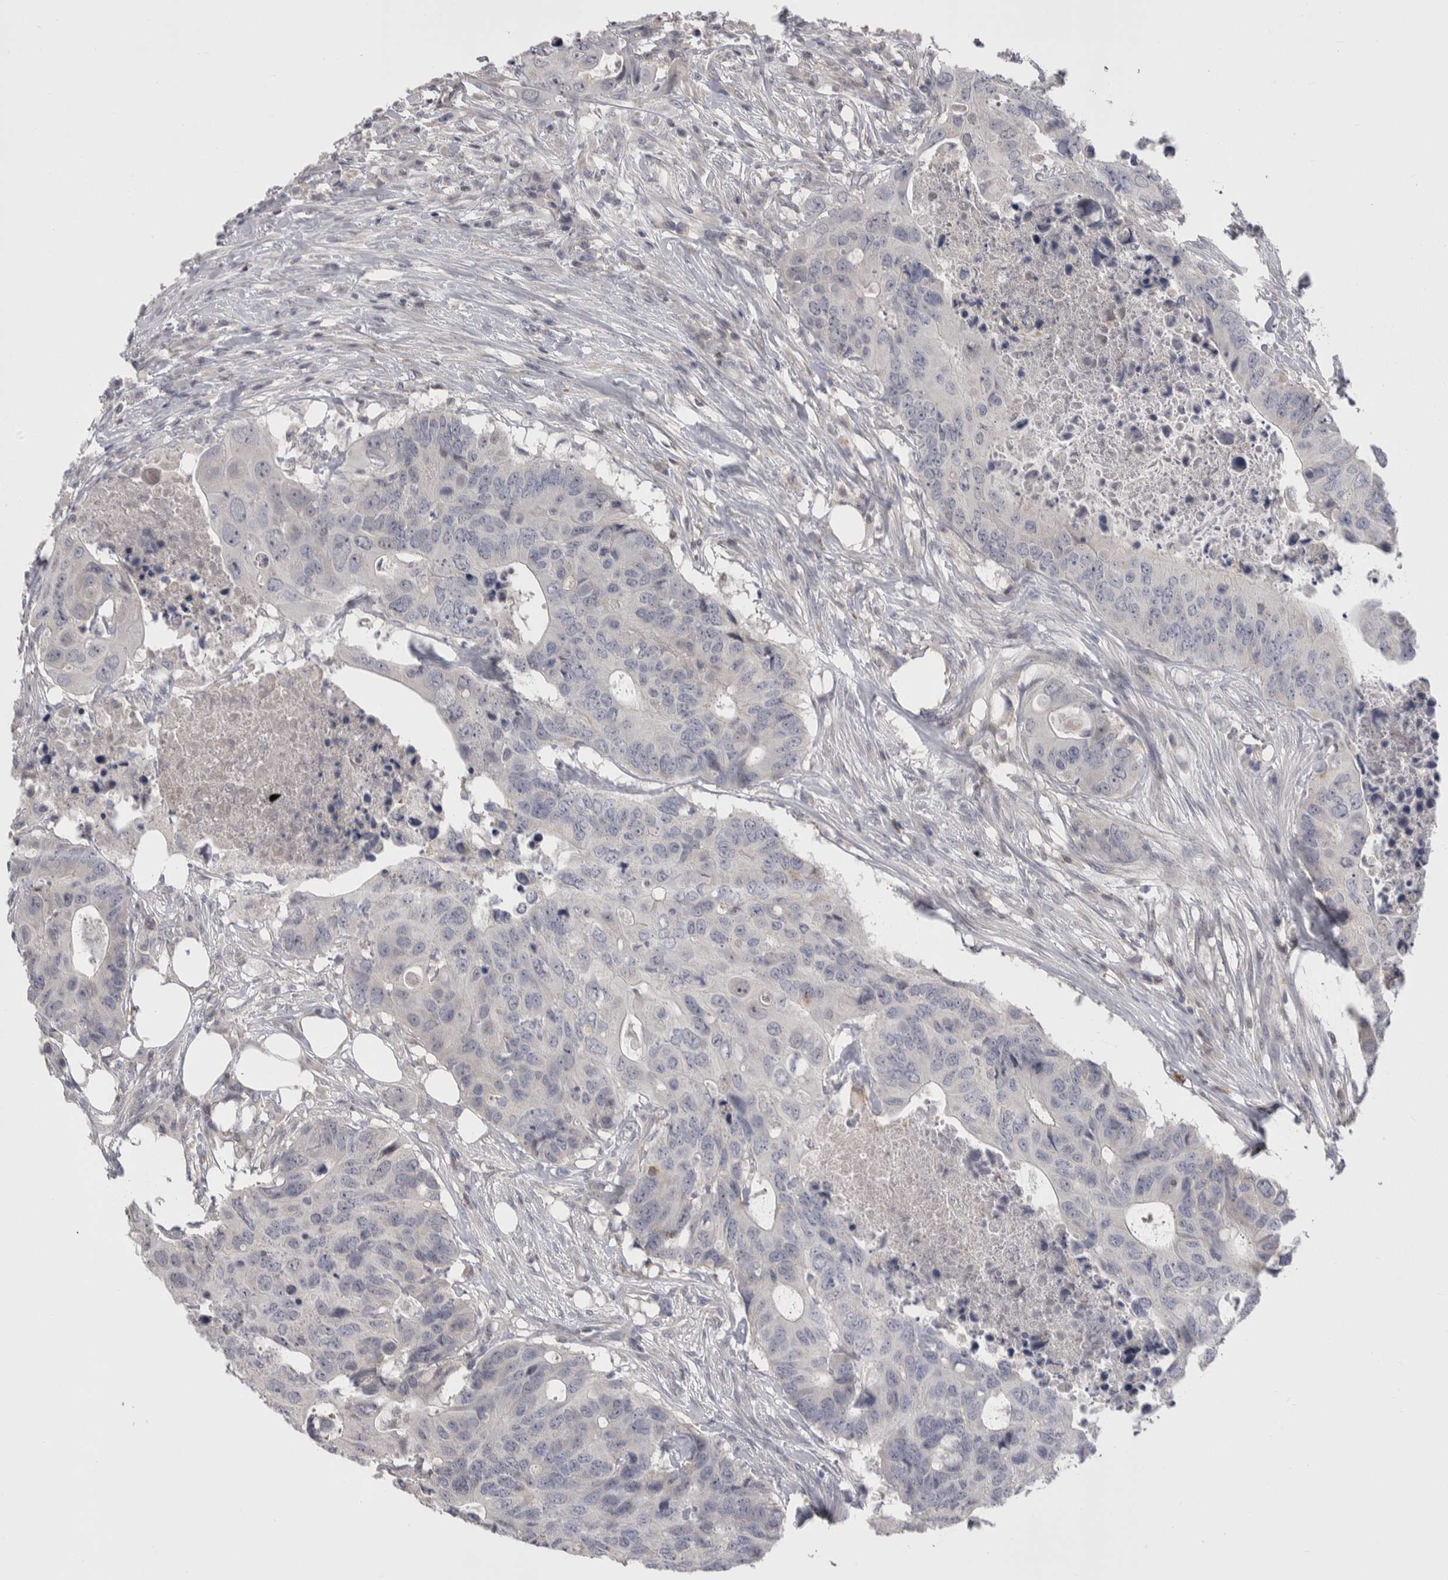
{"staining": {"intensity": "negative", "quantity": "none", "location": "none"}, "tissue": "colorectal cancer", "cell_type": "Tumor cells", "image_type": "cancer", "snomed": [{"axis": "morphology", "description": "Adenocarcinoma, NOS"}, {"axis": "topography", "description": "Colon"}], "caption": "Tumor cells are negative for brown protein staining in adenocarcinoma (colorectal).", "gene": "CEP295NL", "patient": {"sex": "male", "age": 71}}